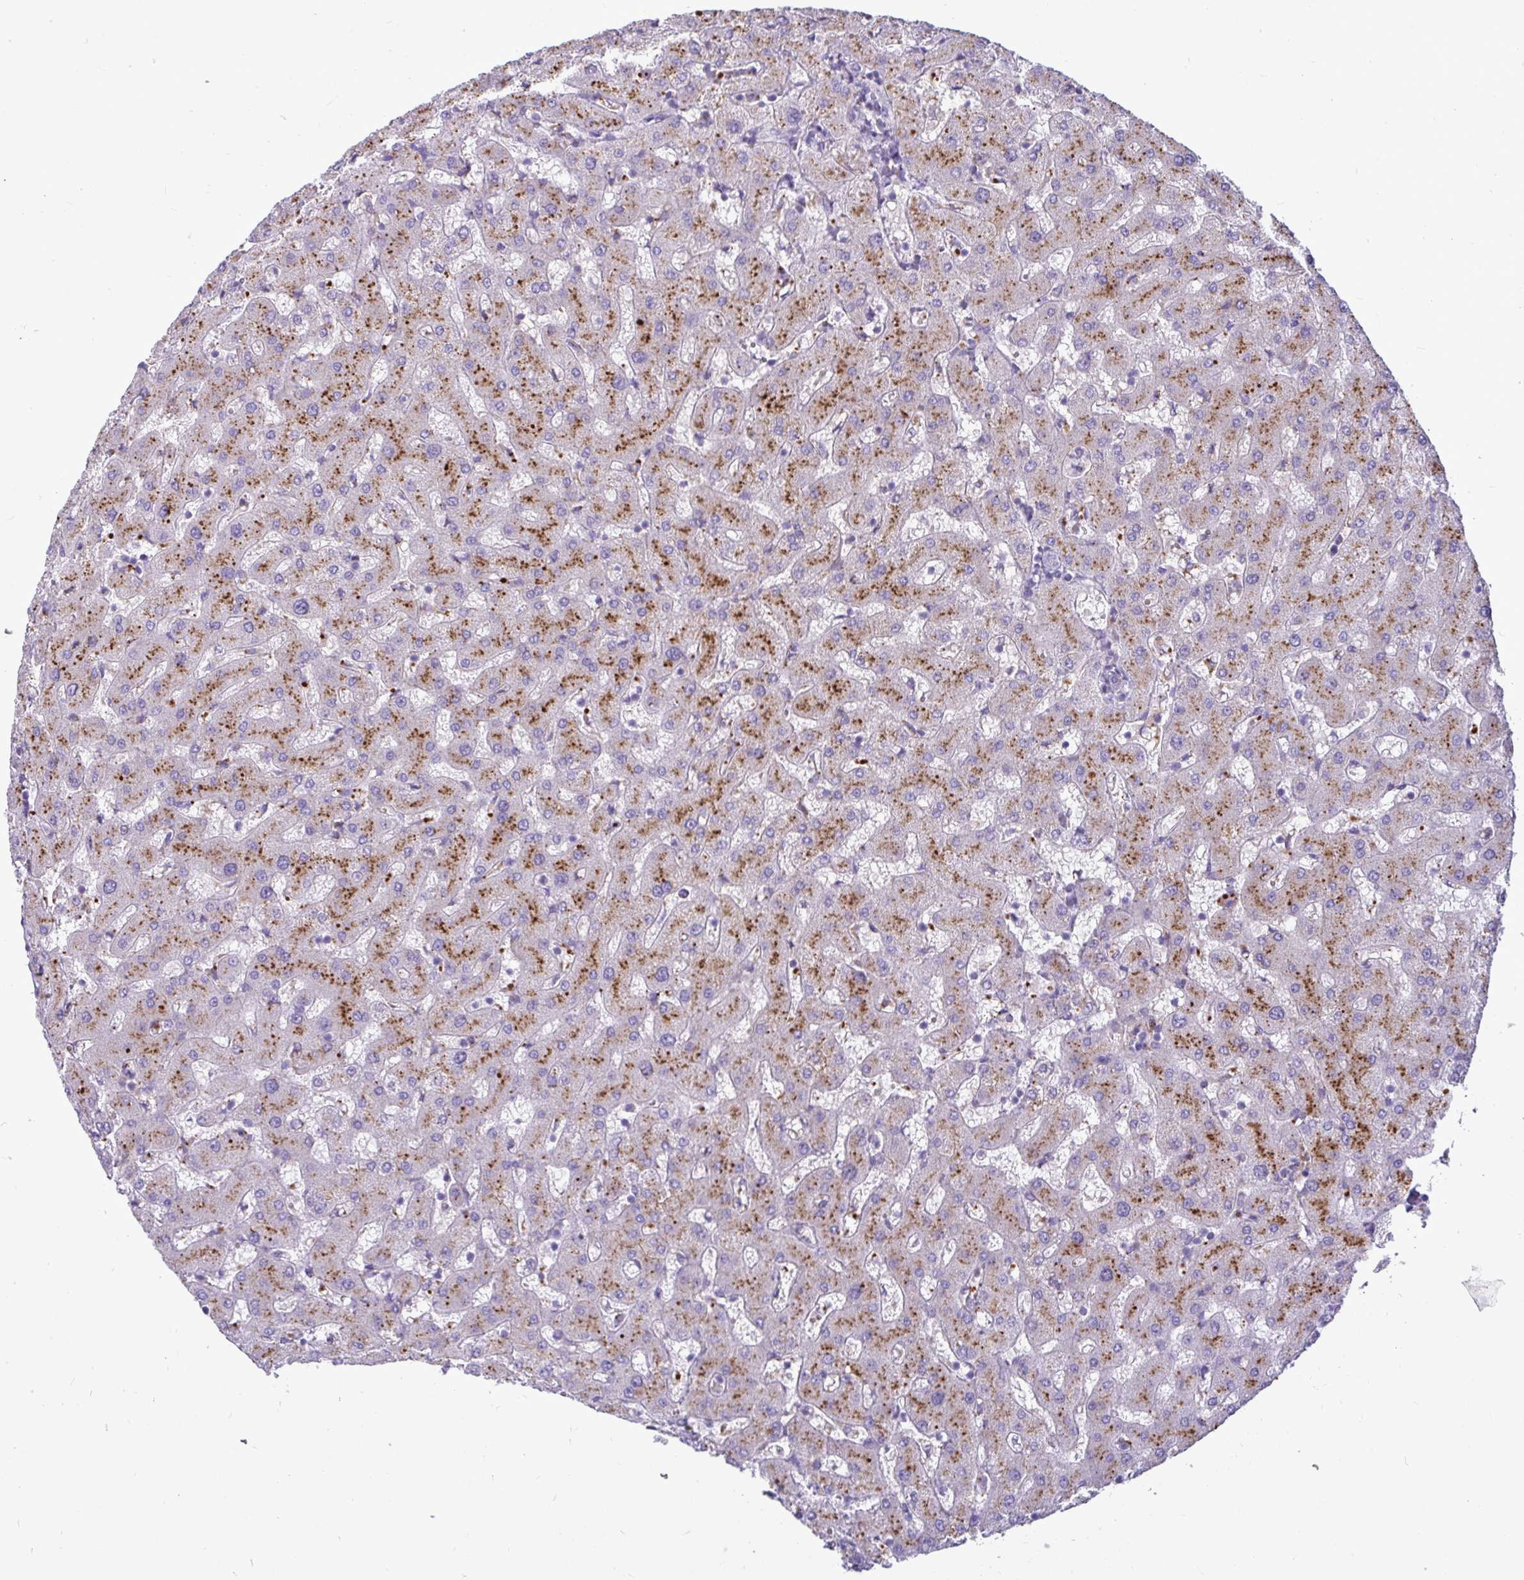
{"staining": {"intensity": "negative", "quantity": "none", "location": "none"}, "tissue": "liver", "cell_type": "Cholangiocytes", "image_type": "normal", "snomed": [{"axis": "morphology", "description": "Normal tissue, NOS"}, {"axis": "topography", "description": "Liver"}], "caption": "This micrograph is of benign liver stained with immunohistochemistry (IHC) to label a protein in brown with the nuclei are counter-stained blue. There is no positivity in cholangiocytes.", "gene": "CTSZ", "patient": {"sex": "female", "age": 63}}